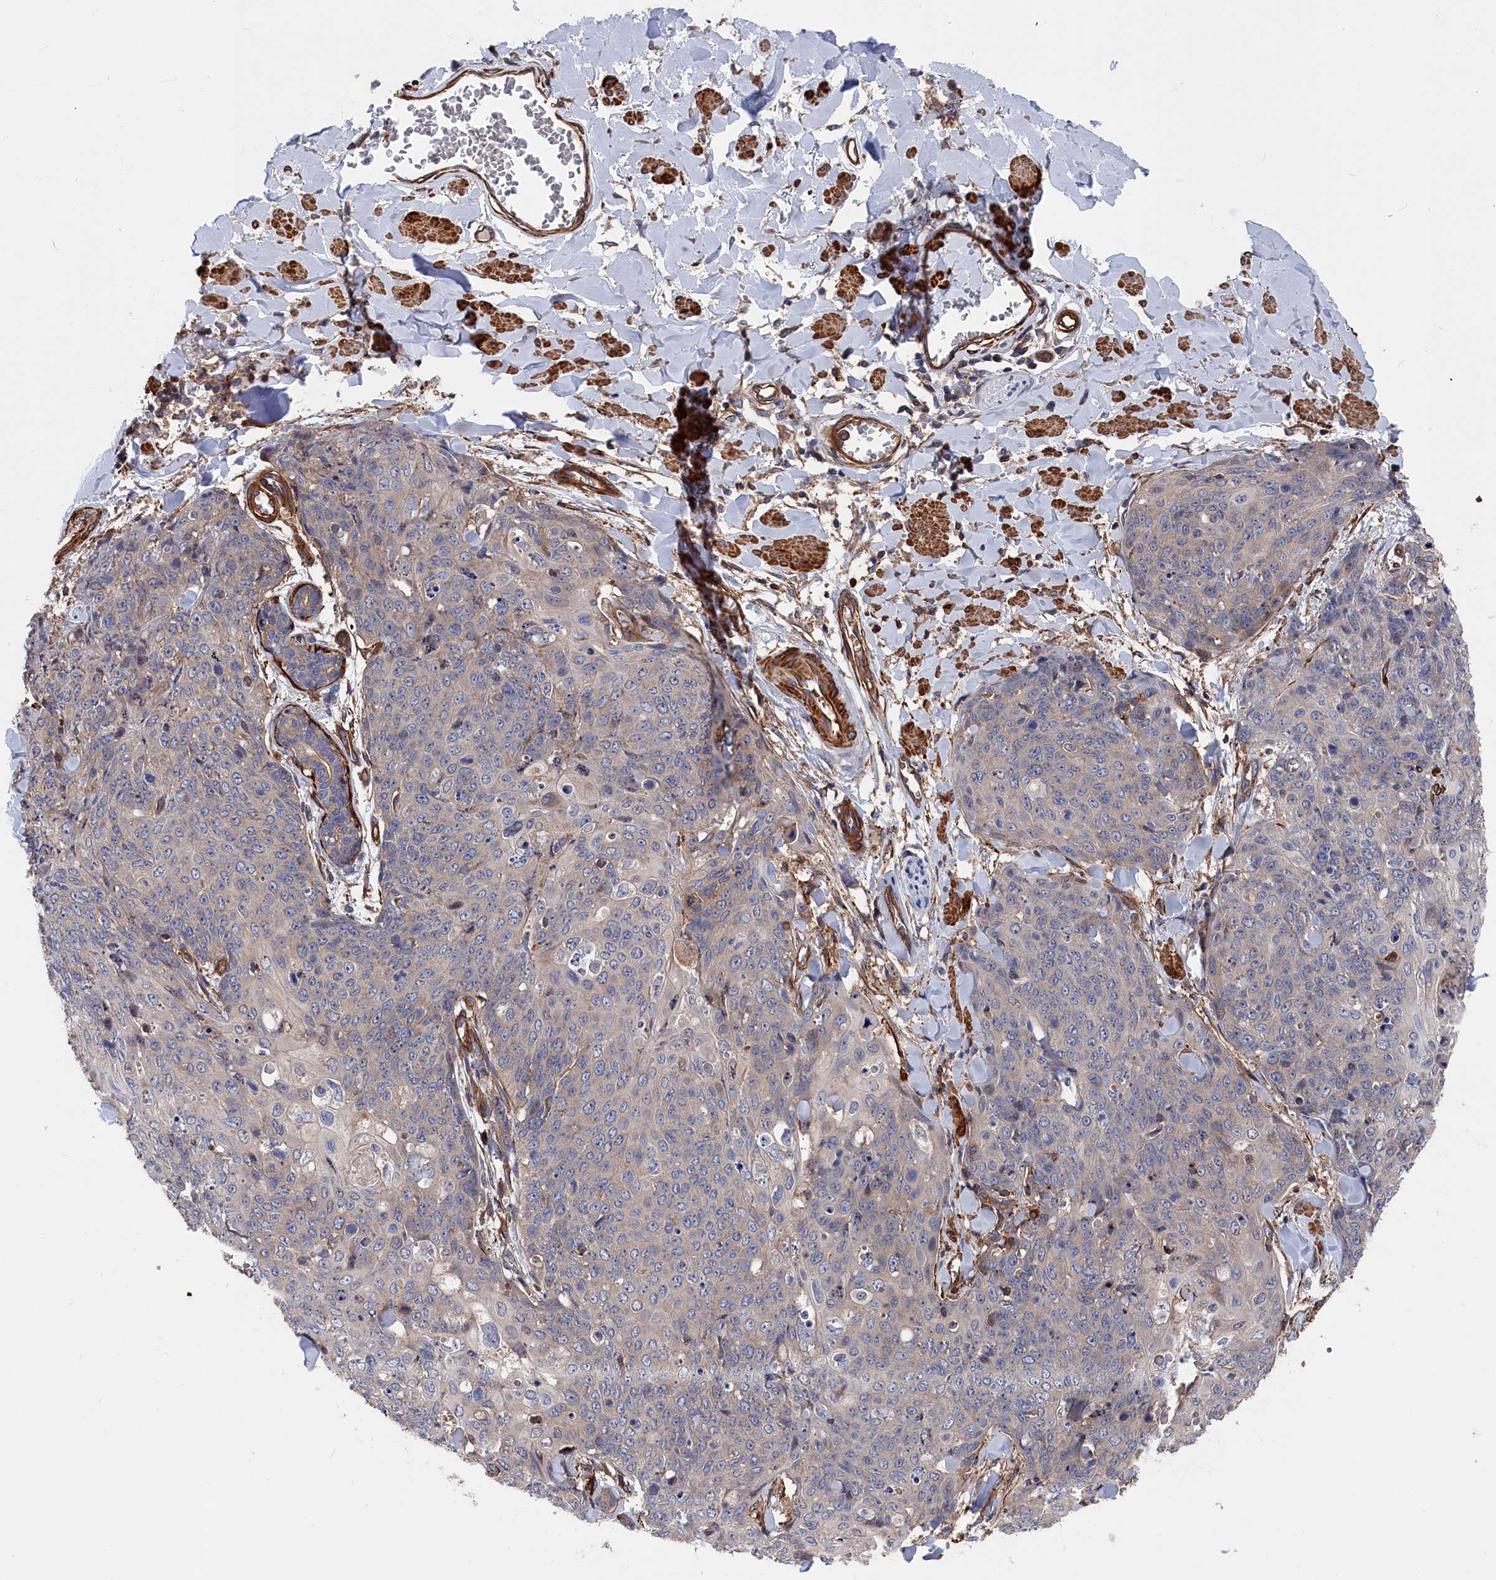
{"staining": {"intensity": "negative", "quantity": "none", "location": "none"}, "tissue": "skin cancer", "cell_type": "Tumor cells", "image_type": "cancer", "snomed": [{"axis": "morphology", "description": "Squamous cell carcinoma, NOS"}, {"axis": "topography", "description": "Skin"}, {"axis": "topography", "description": "Vulva"}], "caption": "Skin cancer (squamous cell carcinoma) was stained to show a protein in brown. There is no significant staining in tumor cells.", "gene": "LDHD", "patient": {"sex": "female", "age": 85}}